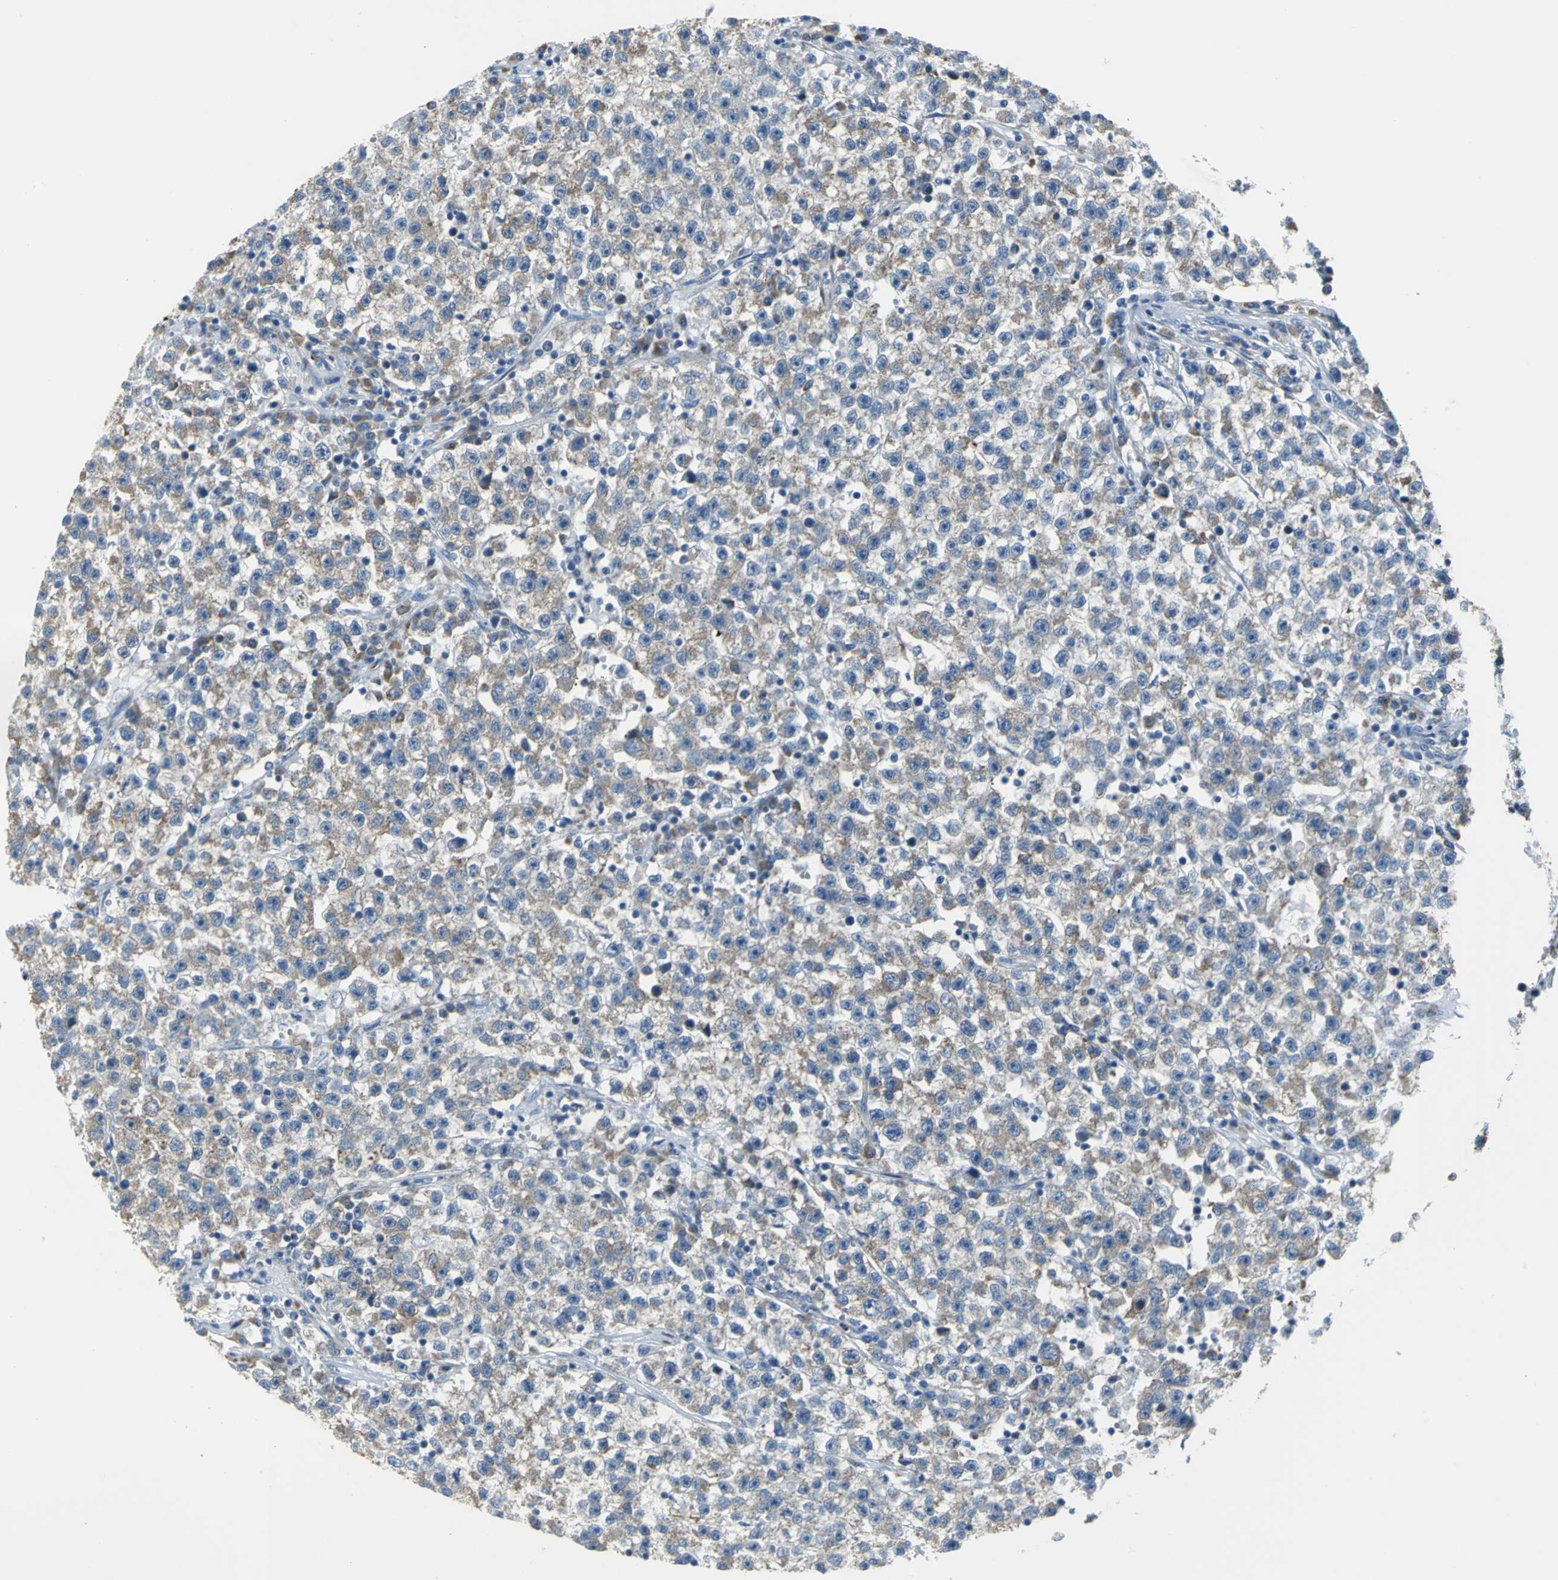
{"staining": {"intensity": "moderate", "quantity": "25%-75%", "location": "cytoplasmic/membranous"}, "tissue": "testis cancer", "cell_type": "Tumor cells", "image_type": "cancer", "snomed": [{"axis": "morphology", "description": "Seminoma, NOS"}, {"axis": "topography", "description": "Testis"}], "caption": "Tumor cells exhibit medium levels of moderate cytoplasmic/membranous expression in about 25%-75% of cells in seminoma (testis). (brown staining indicates protein expression, while blue staining denotes nuclei).", "gene": "EIF5A", "patient": {"sex": "male", "age": 22}}